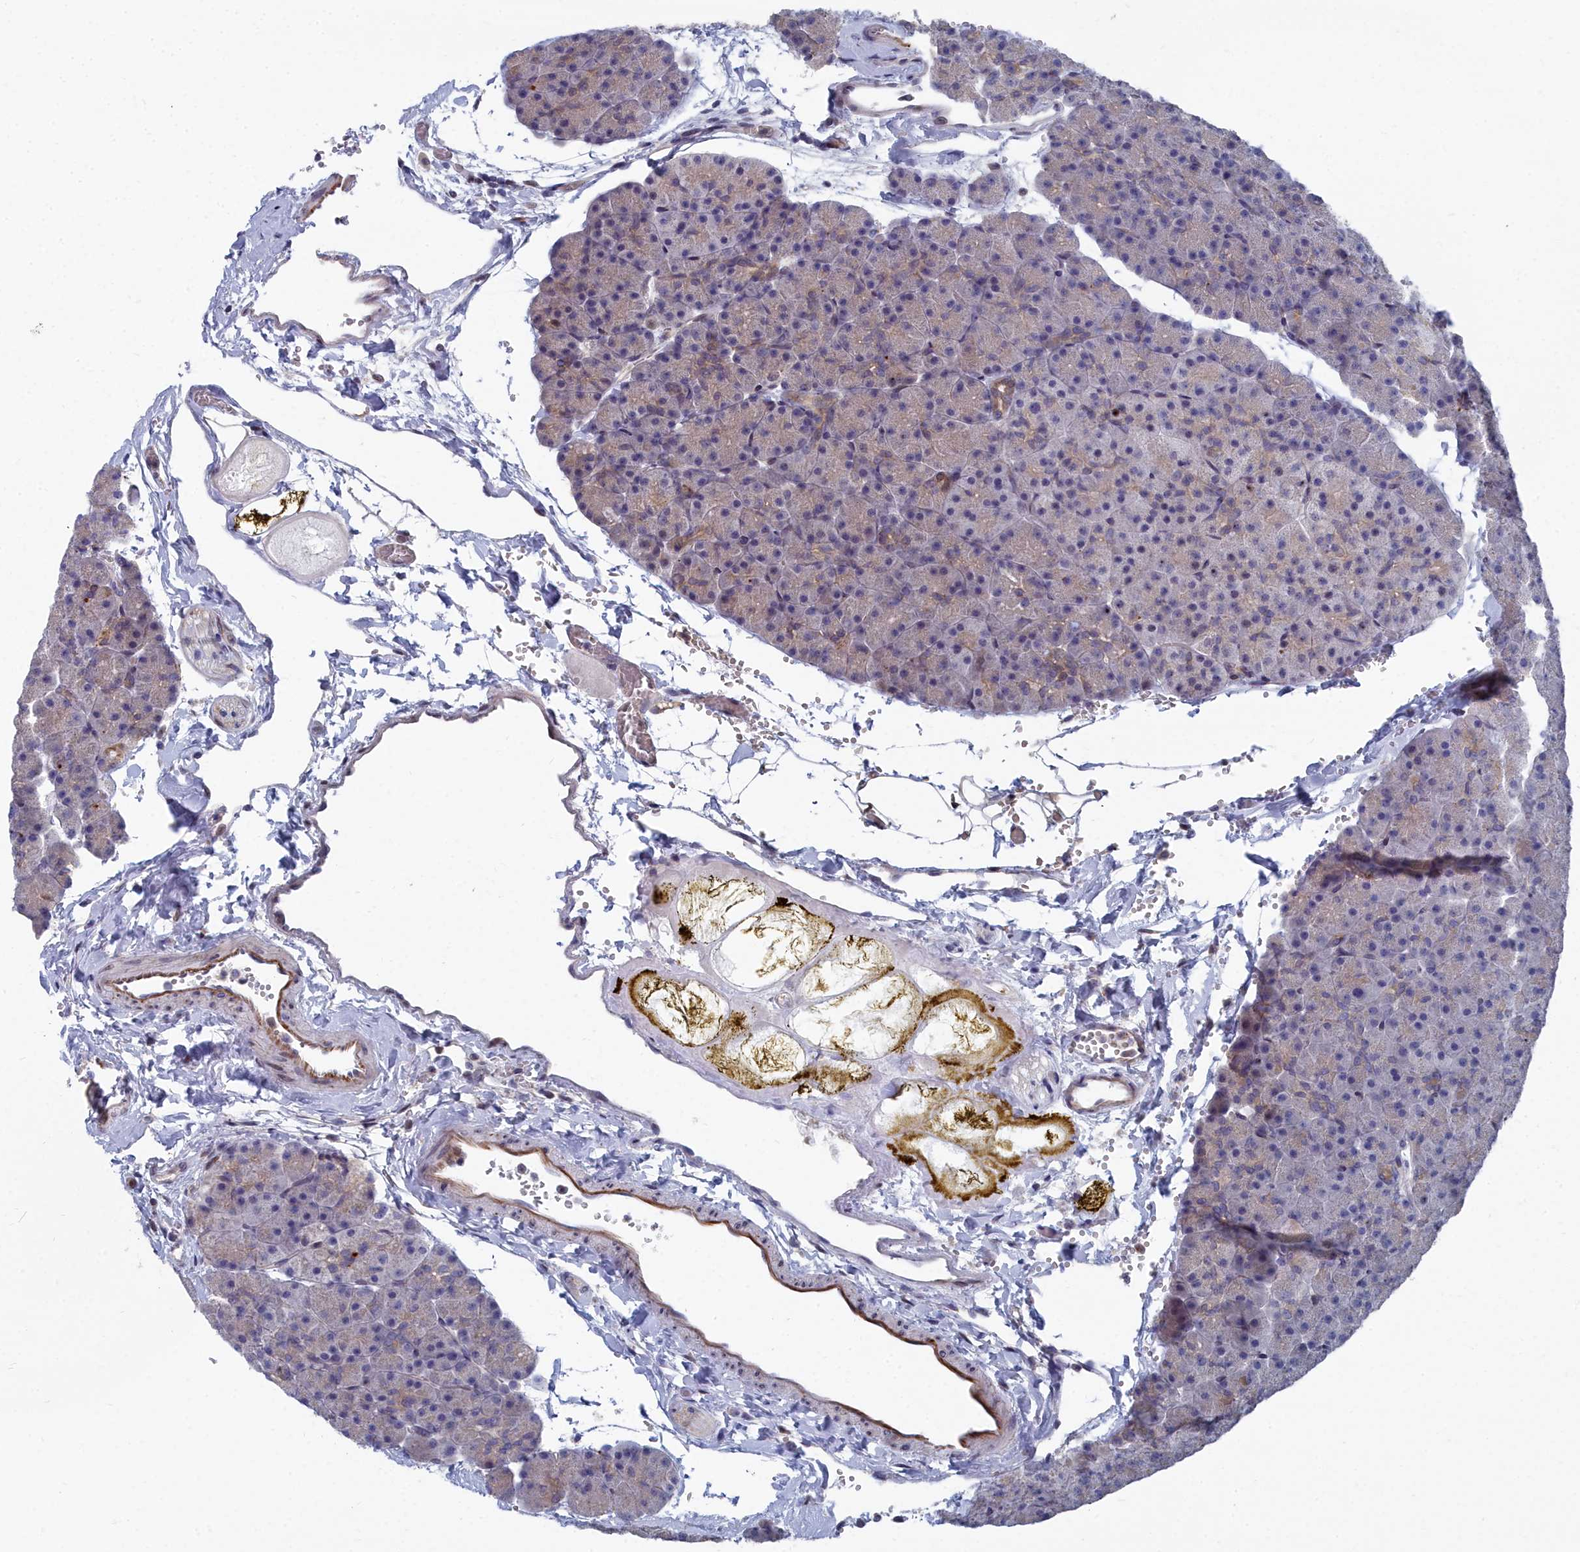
{"staining": {"intensity": "negative", "quantity": "none", "location": "none"}, "tissue": "pancreas", "cell_type": "Exocrine glandular cells", "image_type": "normal", "snomed": [{"axis": "morphology", "description": "Normal tissue, NOS"}, {"axis": "topography", "description": "Pancreas"}], "caption": "High power microscopy photomicrograph of an immunohistochemistry (IHC) image of normal pancreas, revealing no significant staining in exocrine glandular cells.", "gene": "RPS27A", "patient": {"sex": "male", "age": 36}}